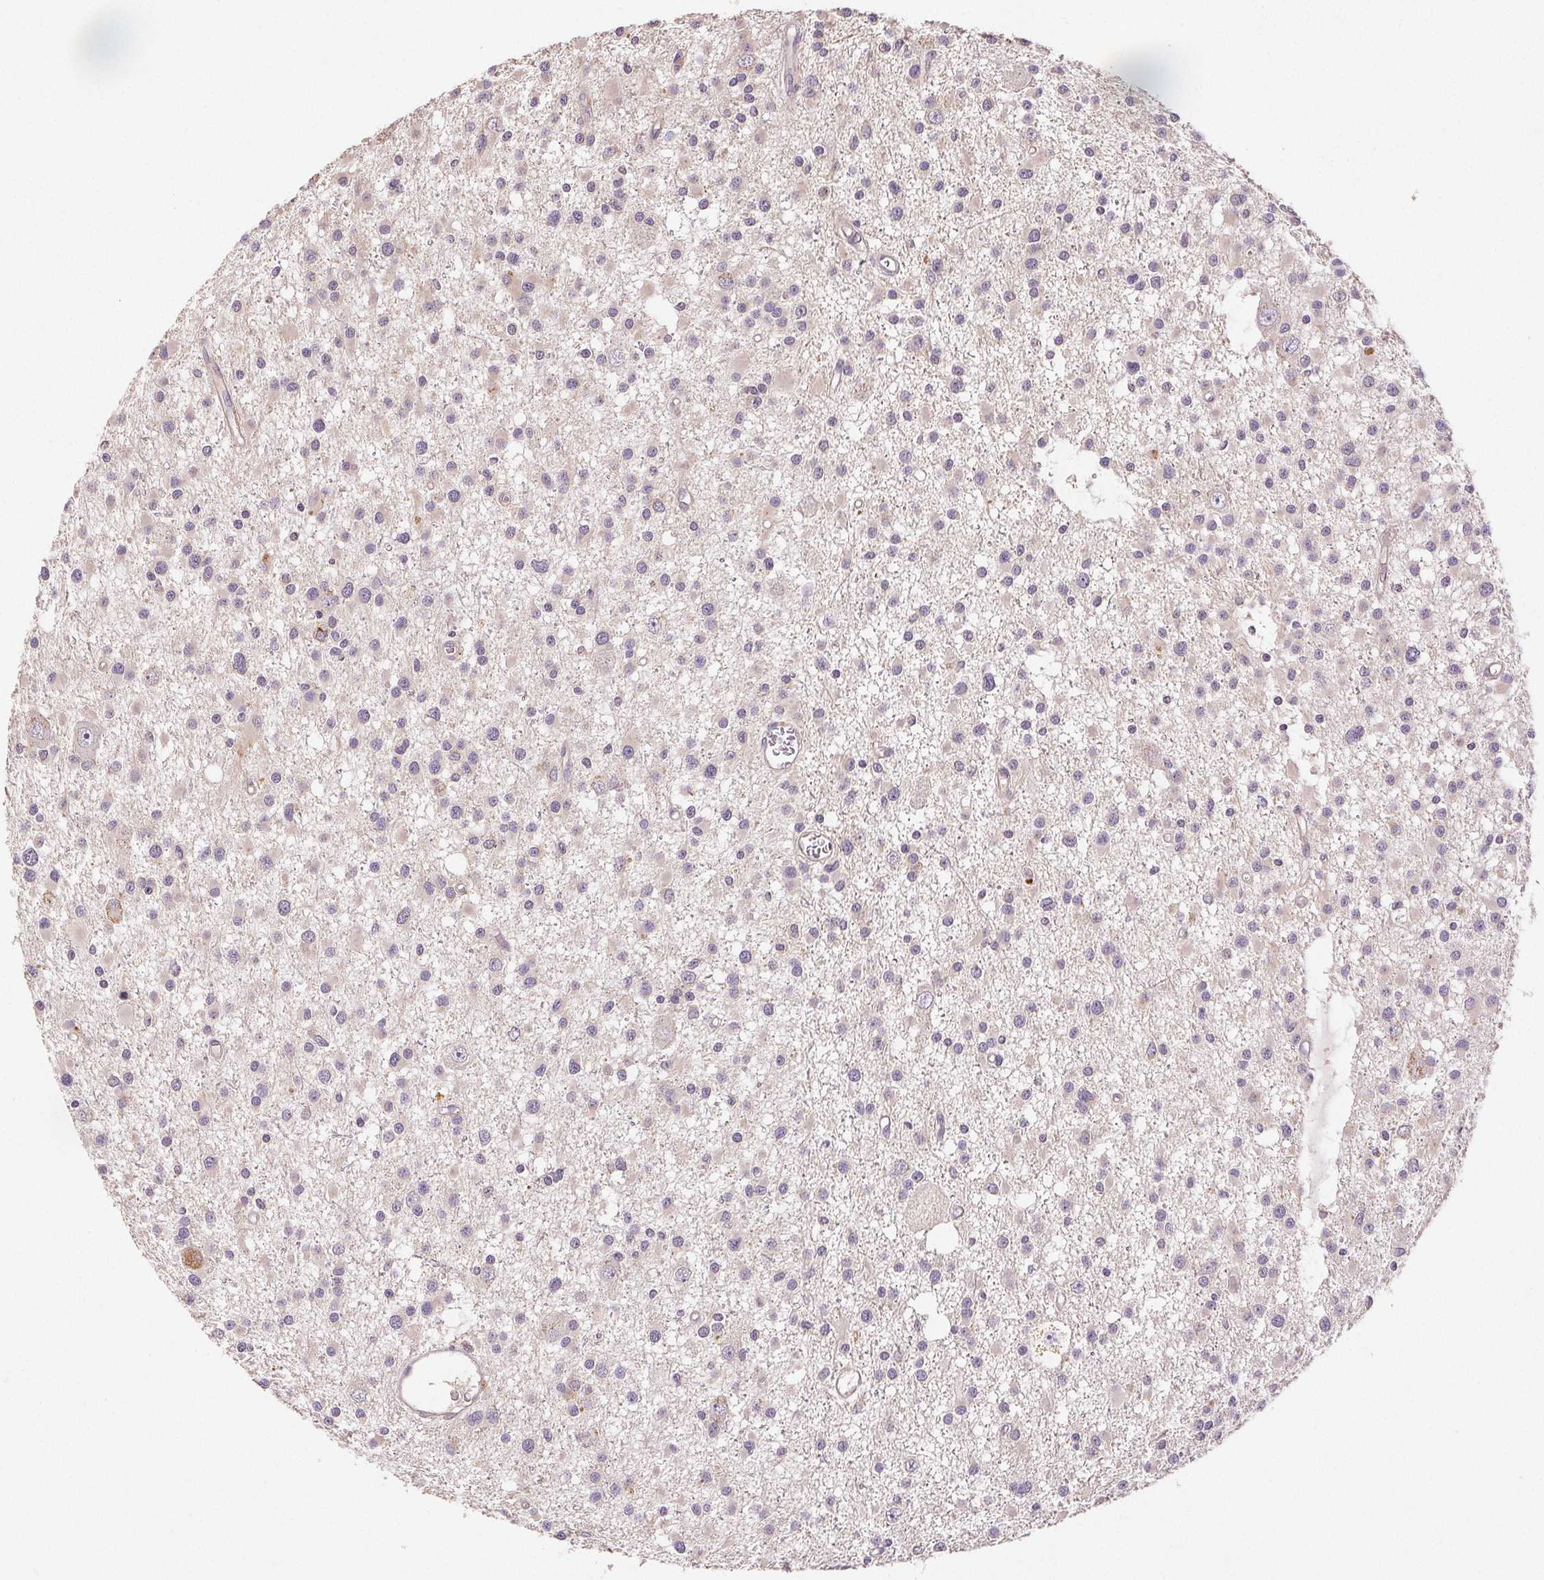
{"staining": {"intensity": "negative", "quantity": "none", "location": "none"}, "tissue": "glioma", "cell_type": "Tumor cells", "image_type": "cancer", "snomed": [{"axis": "morphology", "description": "Glioma, malignant, High grade"}, {"axis": "topography", "description": "Brain"}], "caption": "There is no significant staining in tumor cells of glioma.", "gene": "YIF1B", "patient": {"sex": "male", "age": 54}}